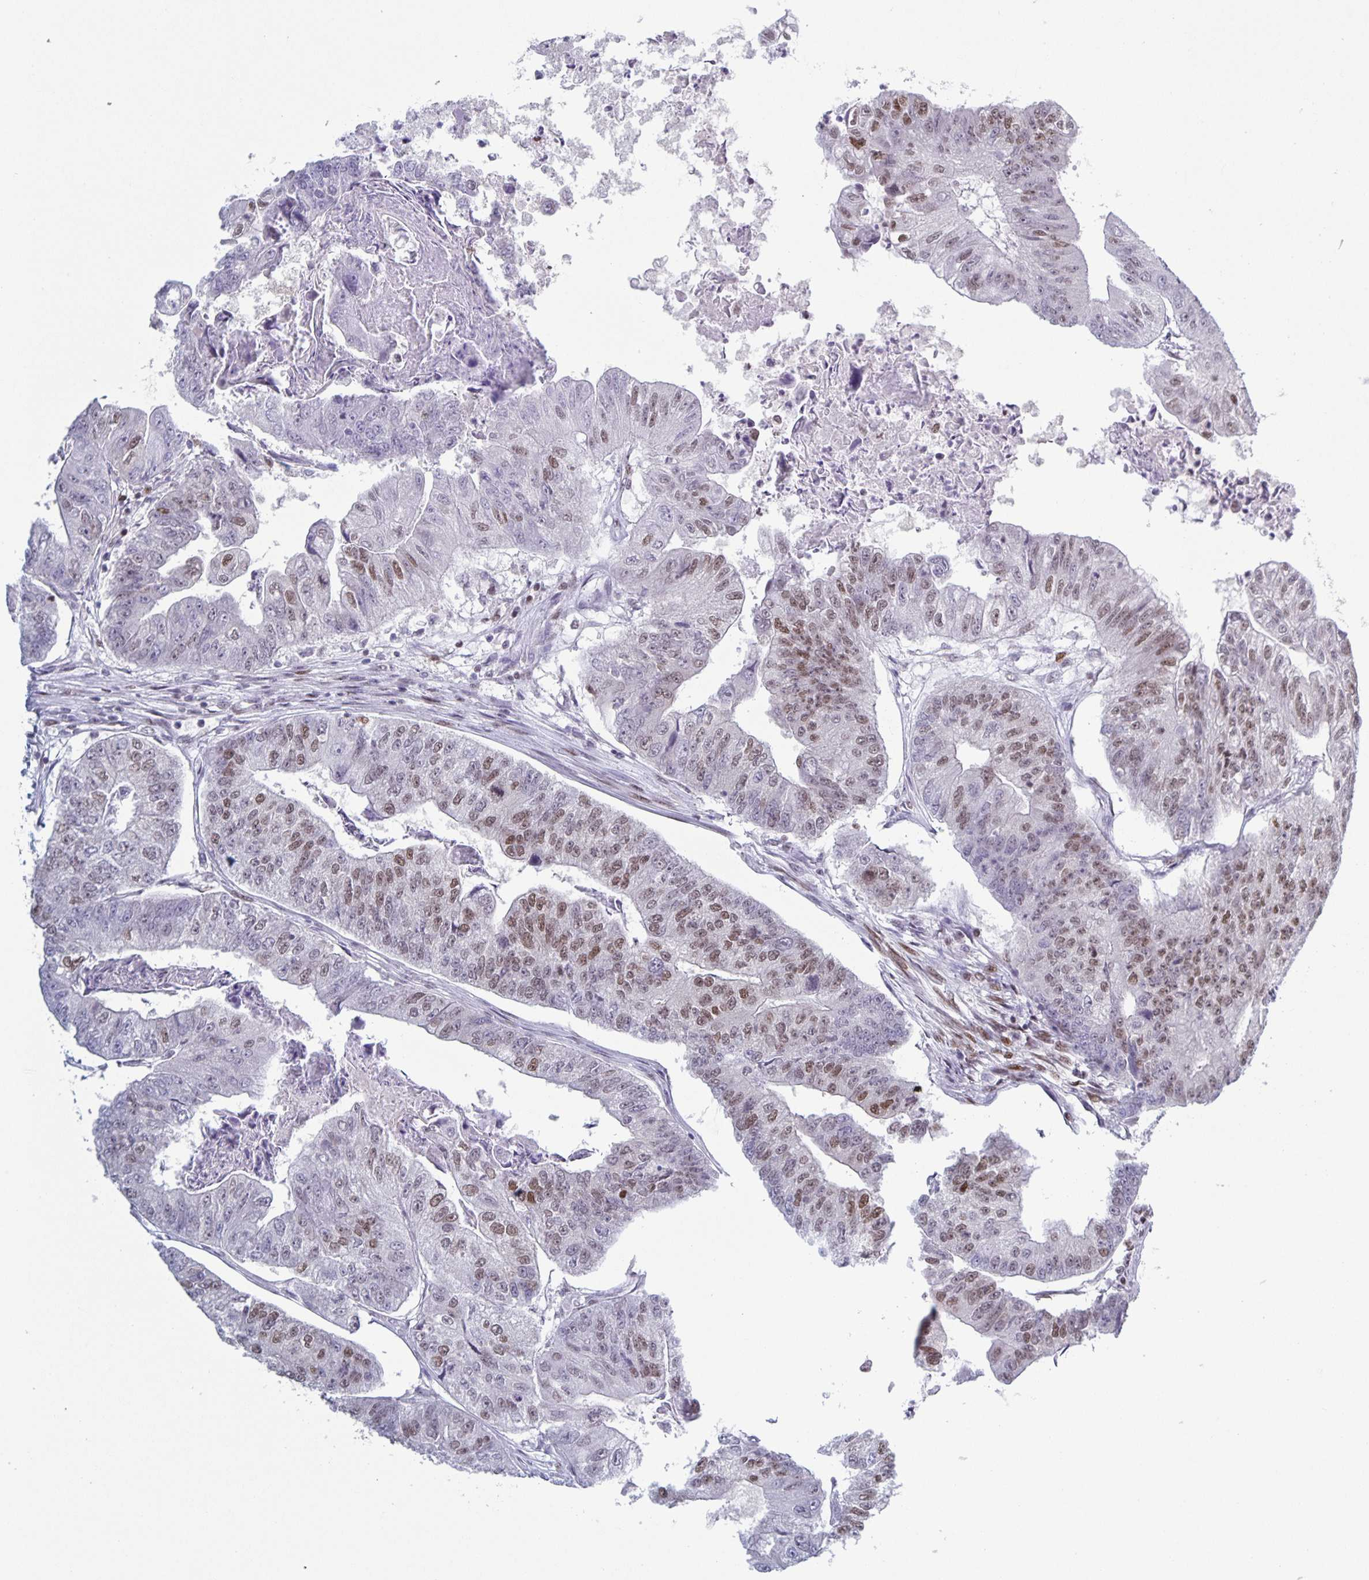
{"staining": {"intensity": "moderate", "quantity": "<25%", "location": "nuclear"}, "tissue": "colorectal cancer", "cell_type": "Tumor cells", "image_type": "cancer", "snomed": [{"axis": "morphology", "description": "Adenocarcinoma, NOS"}, {"axis": "topography", "description": "Colon"}], "caption": "An image showing moderate nuclear staining in about <25% of tumor cells in adenocarcinoma (colorectal), as visualized by brown immunohistochemical staining.", "gene": "JUND", "patient": {"sex": "female", "age": 67}}